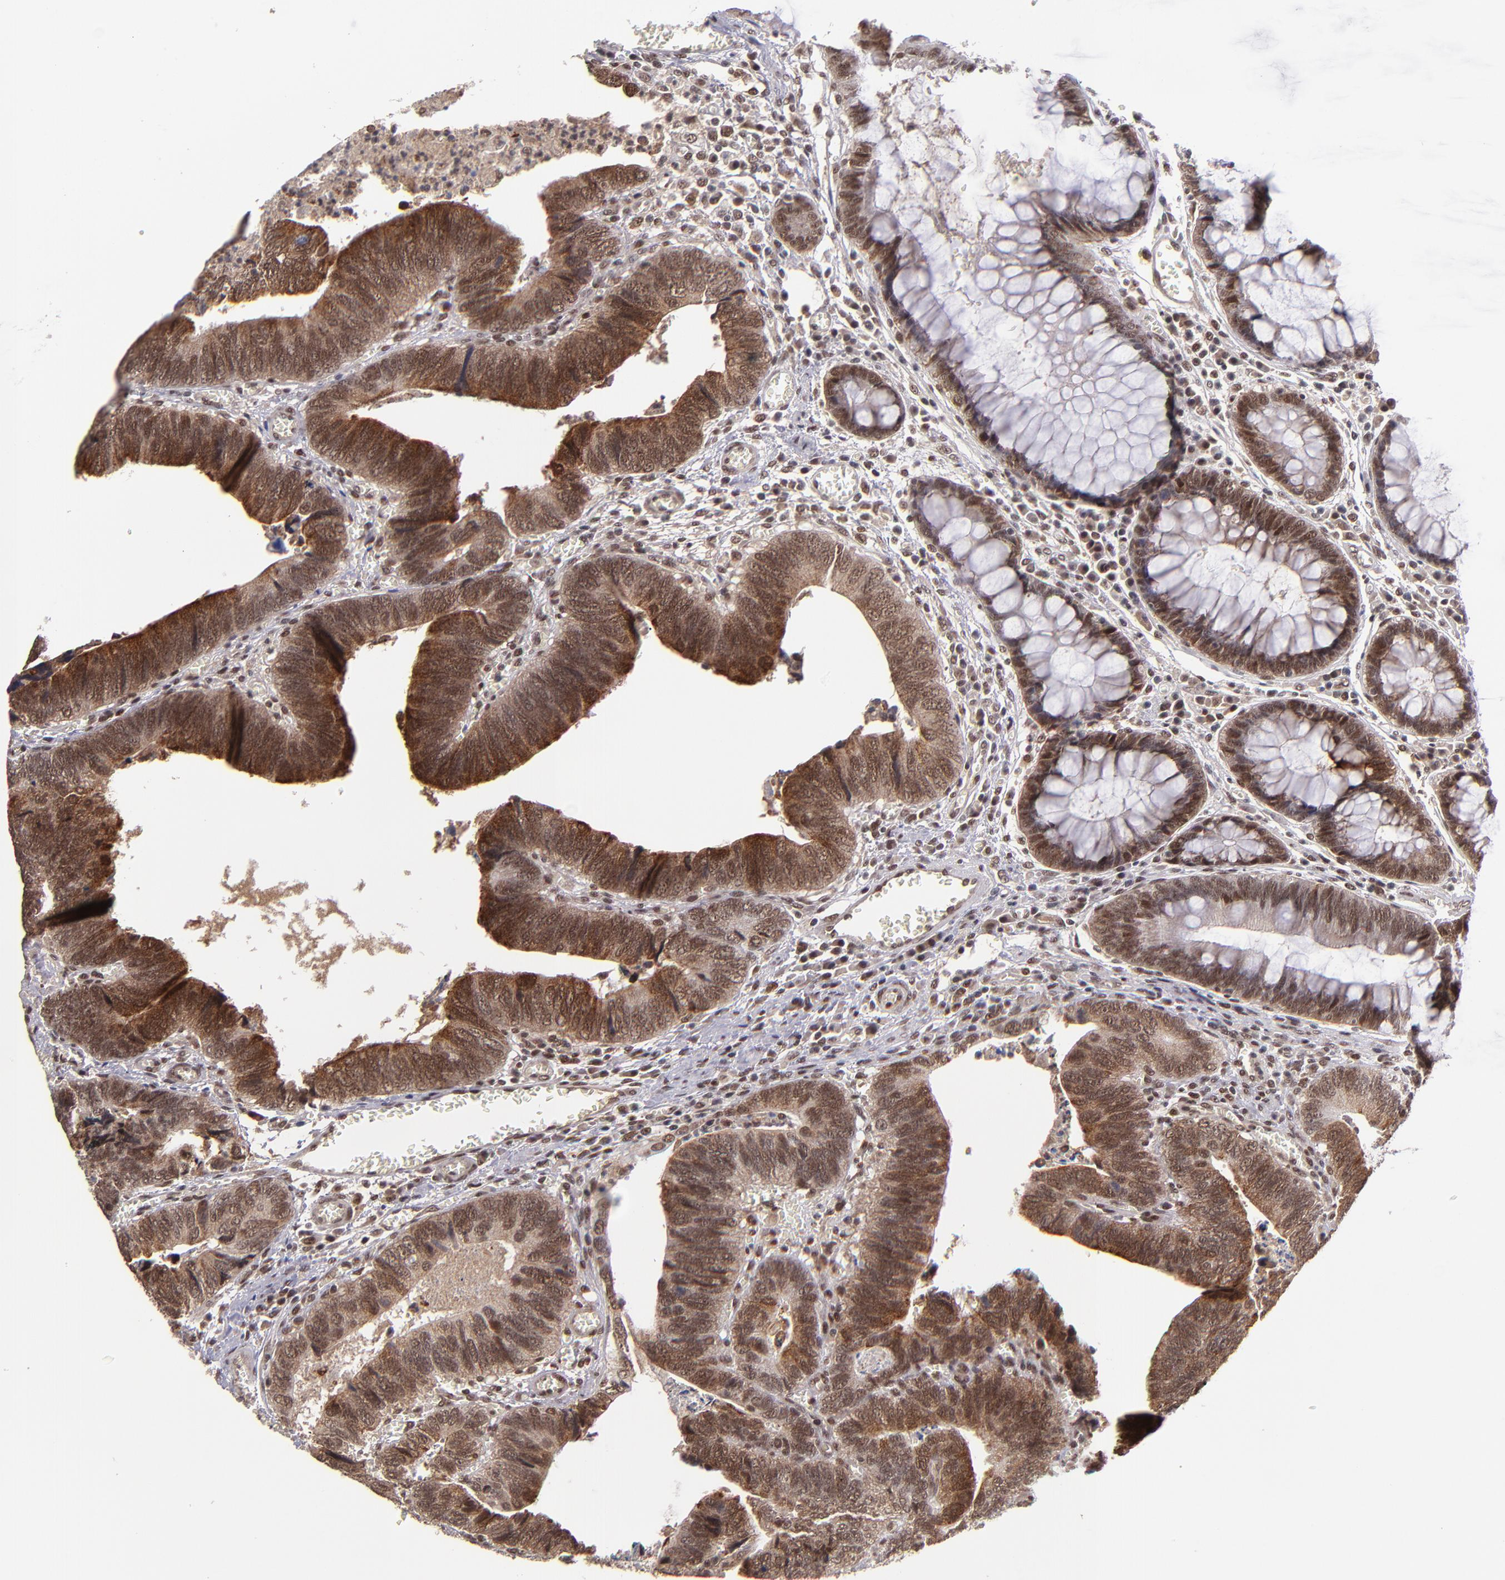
{"staining": {"intensity": "moderate", "quantity": ">75%", "location": "cytoplasmic/membranous,nuclear"}, "tissue": "colorectal cancer", "cell_type": "Tumor cells", "image_type": "cancer", "snomed": [{"axis": "morphology", "description": "Adenocarcinoma, NOS"}, {"axis": "topography", "description": "Colon"}], "caption": "Moderate cytoplasmic/membranous and nuclear protein positivity is appreciated in approximately >75% of tumor cells in colorectal cancer (adenocarcinoma).", "gene": "EP300", "patient": {"sex": "male", "age": 72}}